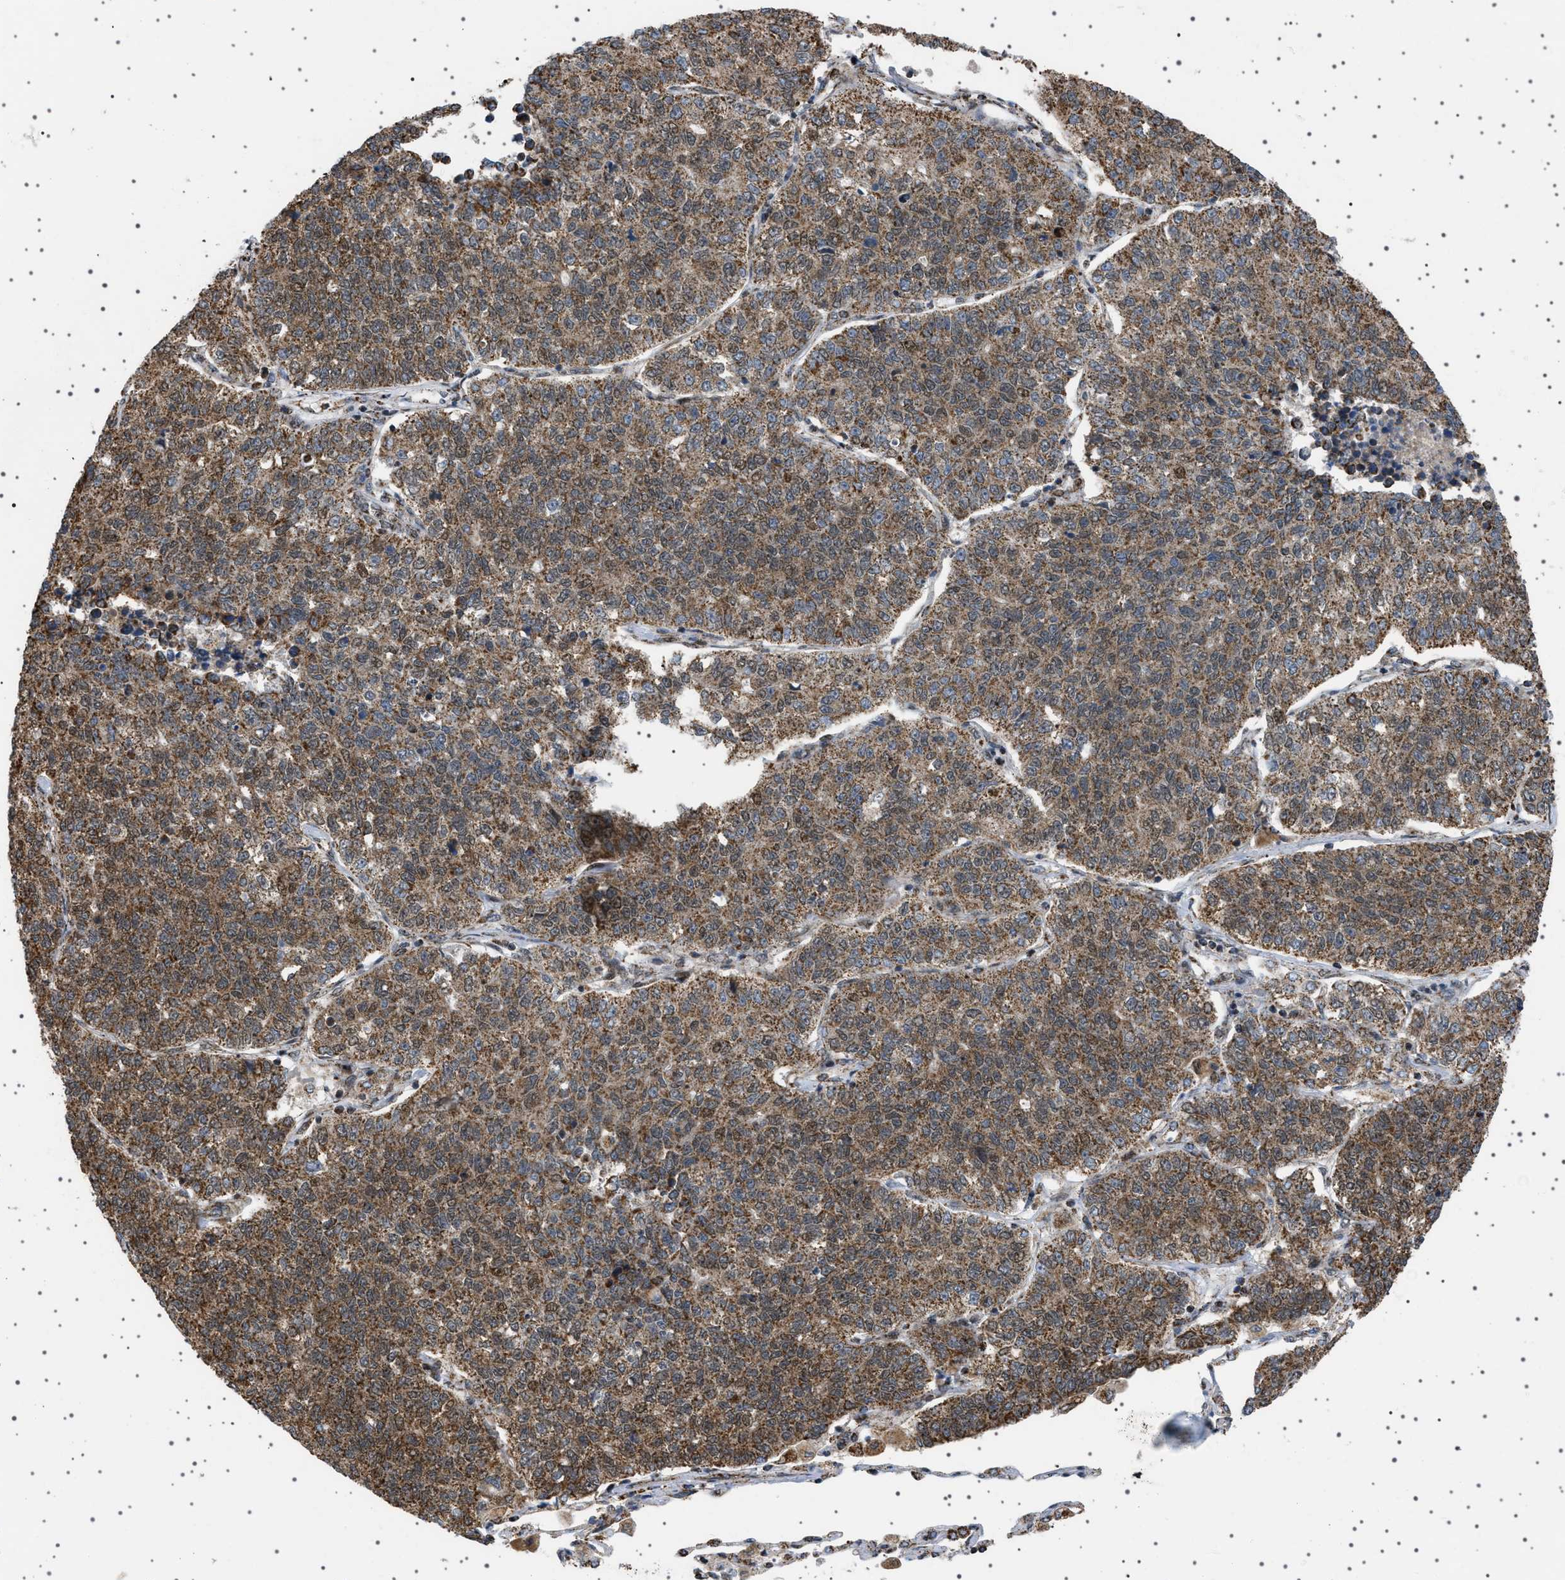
{"staining": {"intensity": "moderate", "quantity": ">75%", "location": "cytoplasmic/membranous"}, "tissue": "lung cancer", "cell_type": "Tumor cells", "image_type": "cancer", "snomed": [{"axis": "morphology", "description": "Adenocarcinoma, NOS"}, {"axis": "topography", "description": "Lung"}], "caption": "Lung cancer was stained to show a protein in brown. There is medium levels of moderate cytoplasmic/membranous expression in approximately >75% of tumor cells.", "gene": "MELK", "patient": {"sex": "male", "age": 49}}